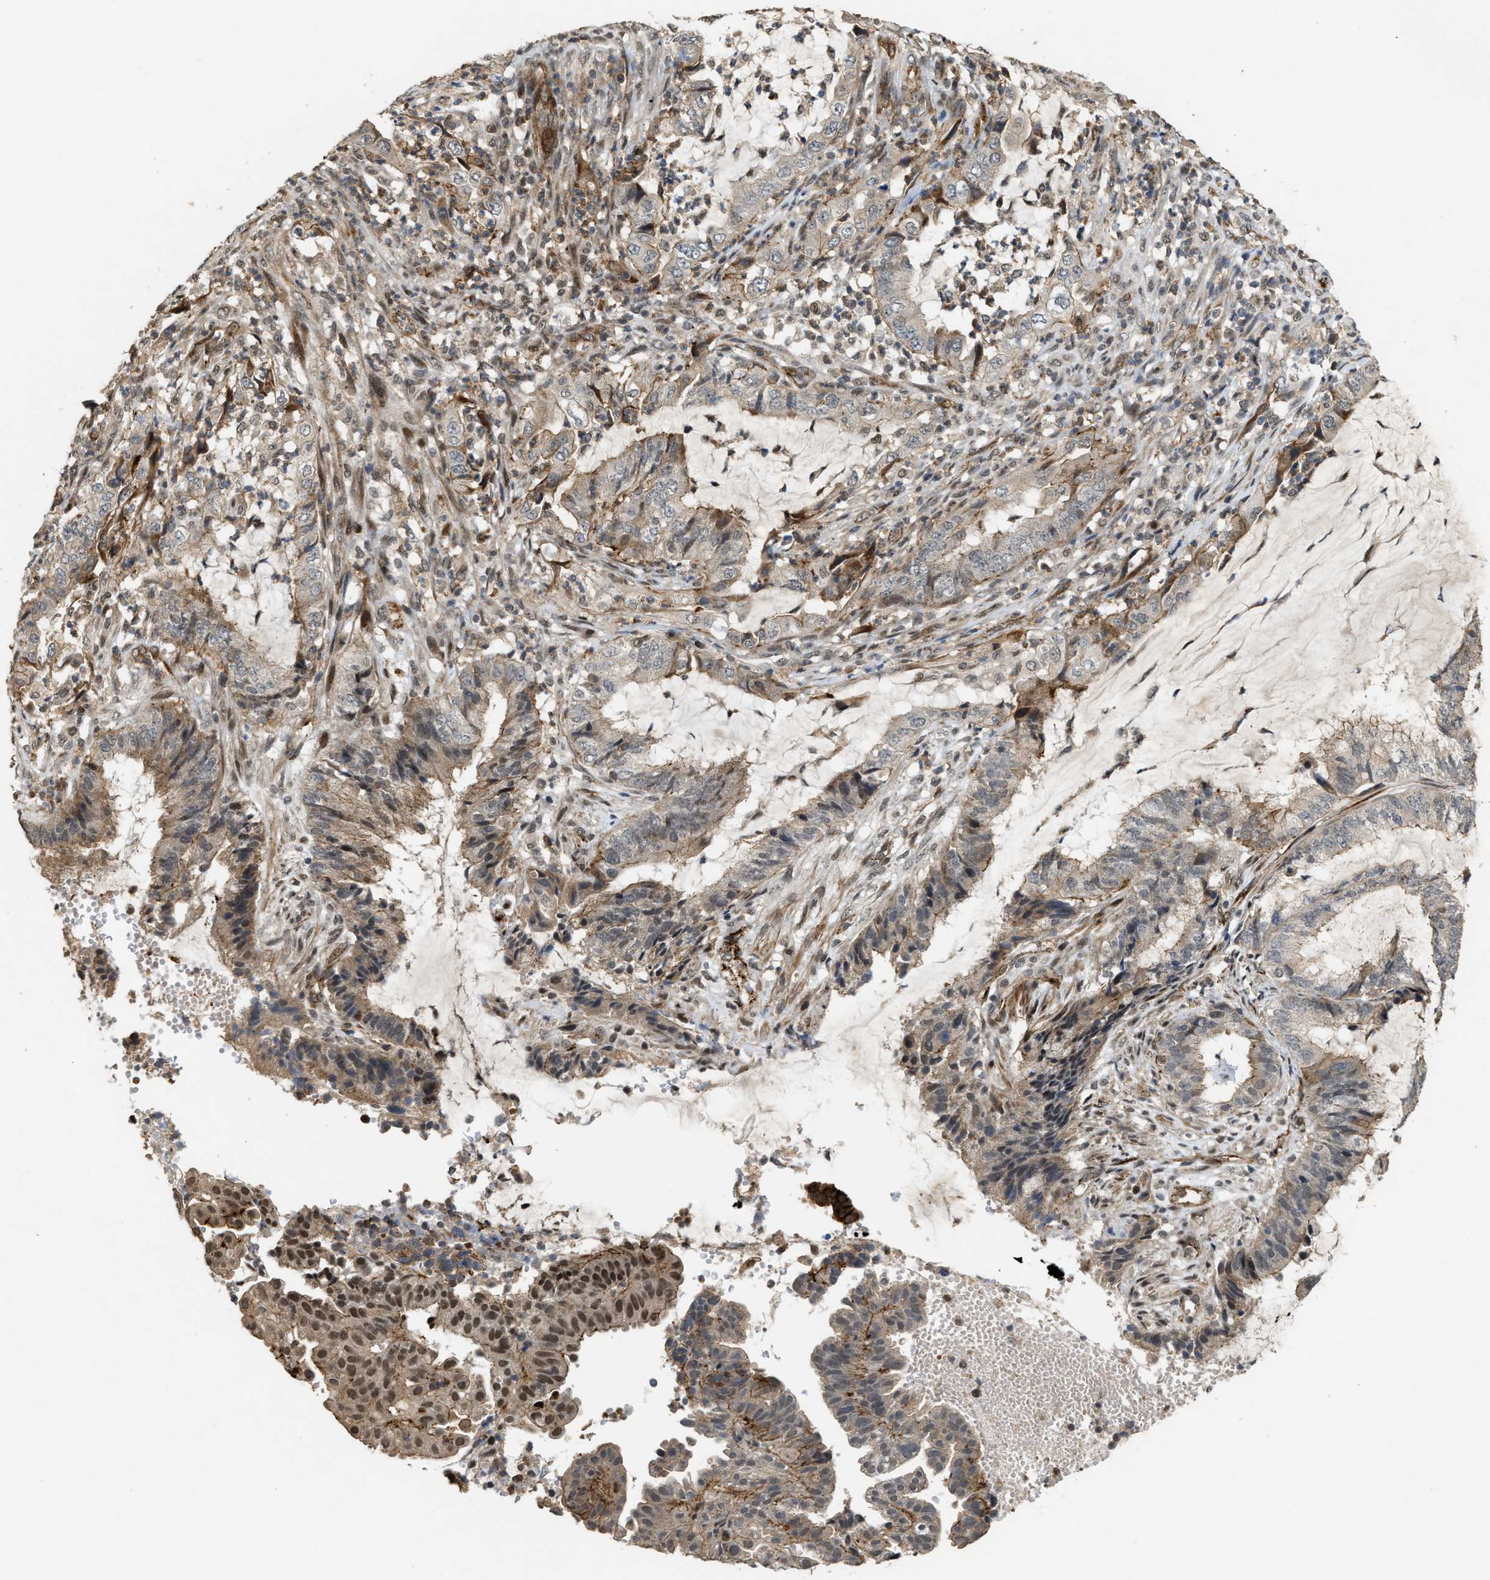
{"staining": {"intensity": "moderate", "quantity": "<25%", "location": "cytoplasmic/membranous,nuclear"}, "tissue": "endometrial cancer", "cell_type": "Tumor cells", "image_type": "cancer", "snomed": [{"axis": "morphology", "description": "Adenocarcinoma, NOS"}, {"axis": "topography", "description": "Endometrium"}], "caption": "High-power microscopy captured an immunohistochemistry (IHC) image of endometrial cancer, revealing moderate cytoplasmic/membranous and nuclear expression in about <25% of tumor cells.", "gene": "DPF2", "patient": {"sex": "female", "age": 51}}